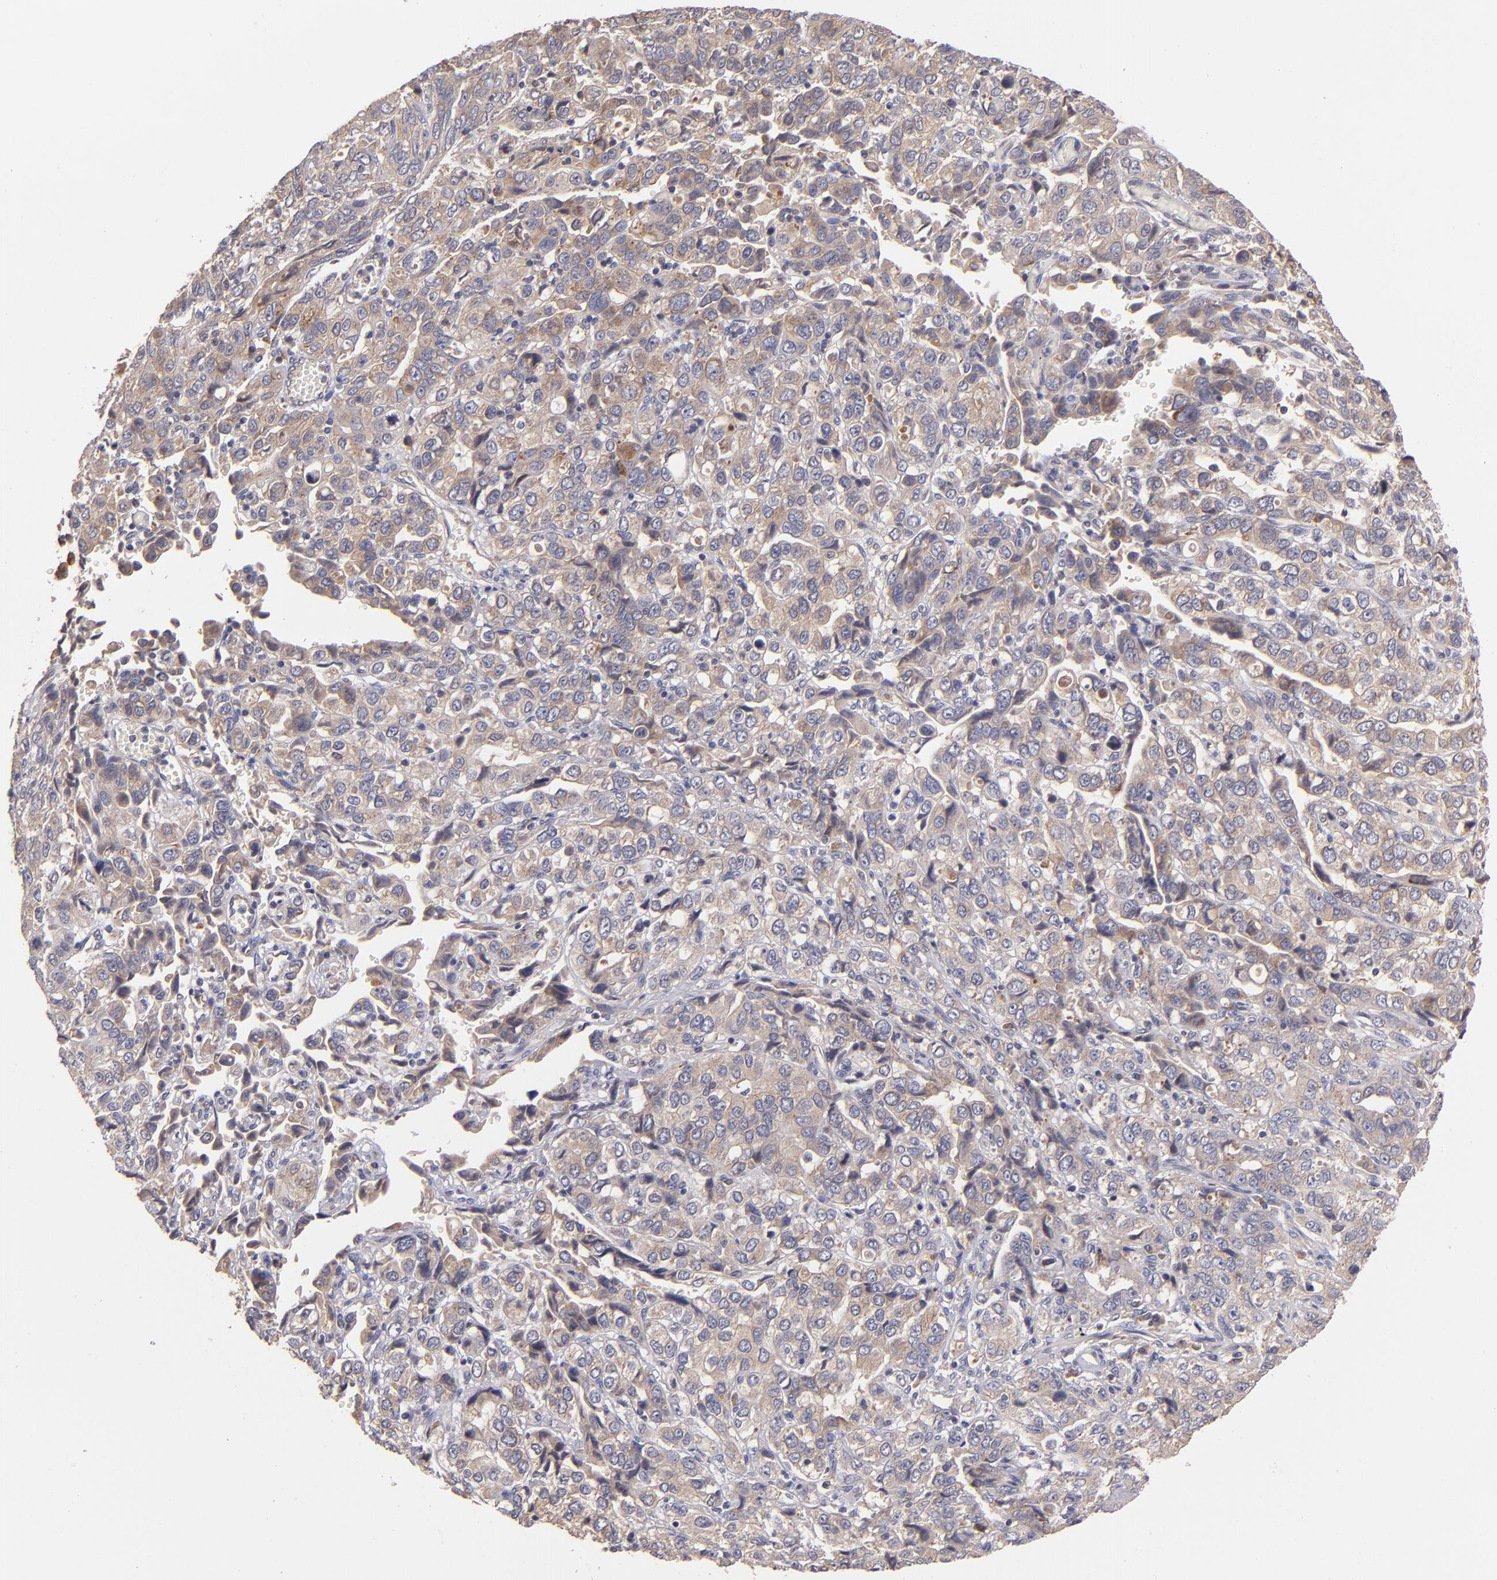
{"staining": {"intensity": "weak", "quantity": "25%-75%", "location": "cytoplasmic/membranous"}, "tissue": "stomach cancer", "cell_type": "Tumor cells", "image_type": "cancer", "snomed": [{"axis": "morphology", "description": "Adenocarcinoma, NOS"}, {"axis": "topography", "description": "Stomach, upper"}], "caption": "Brown immunohistochemical staining in human adenocarcinoma (stomach) shows weak cytoplasmic/membranous expression in about 25%-75% of tumor cells. Immunohistochemistry (ihc) stains the protein of interest in brown and the nuclei are stained blue.", "gene": "UPF3B", "patient": {"sex": "male", "age": 76}}